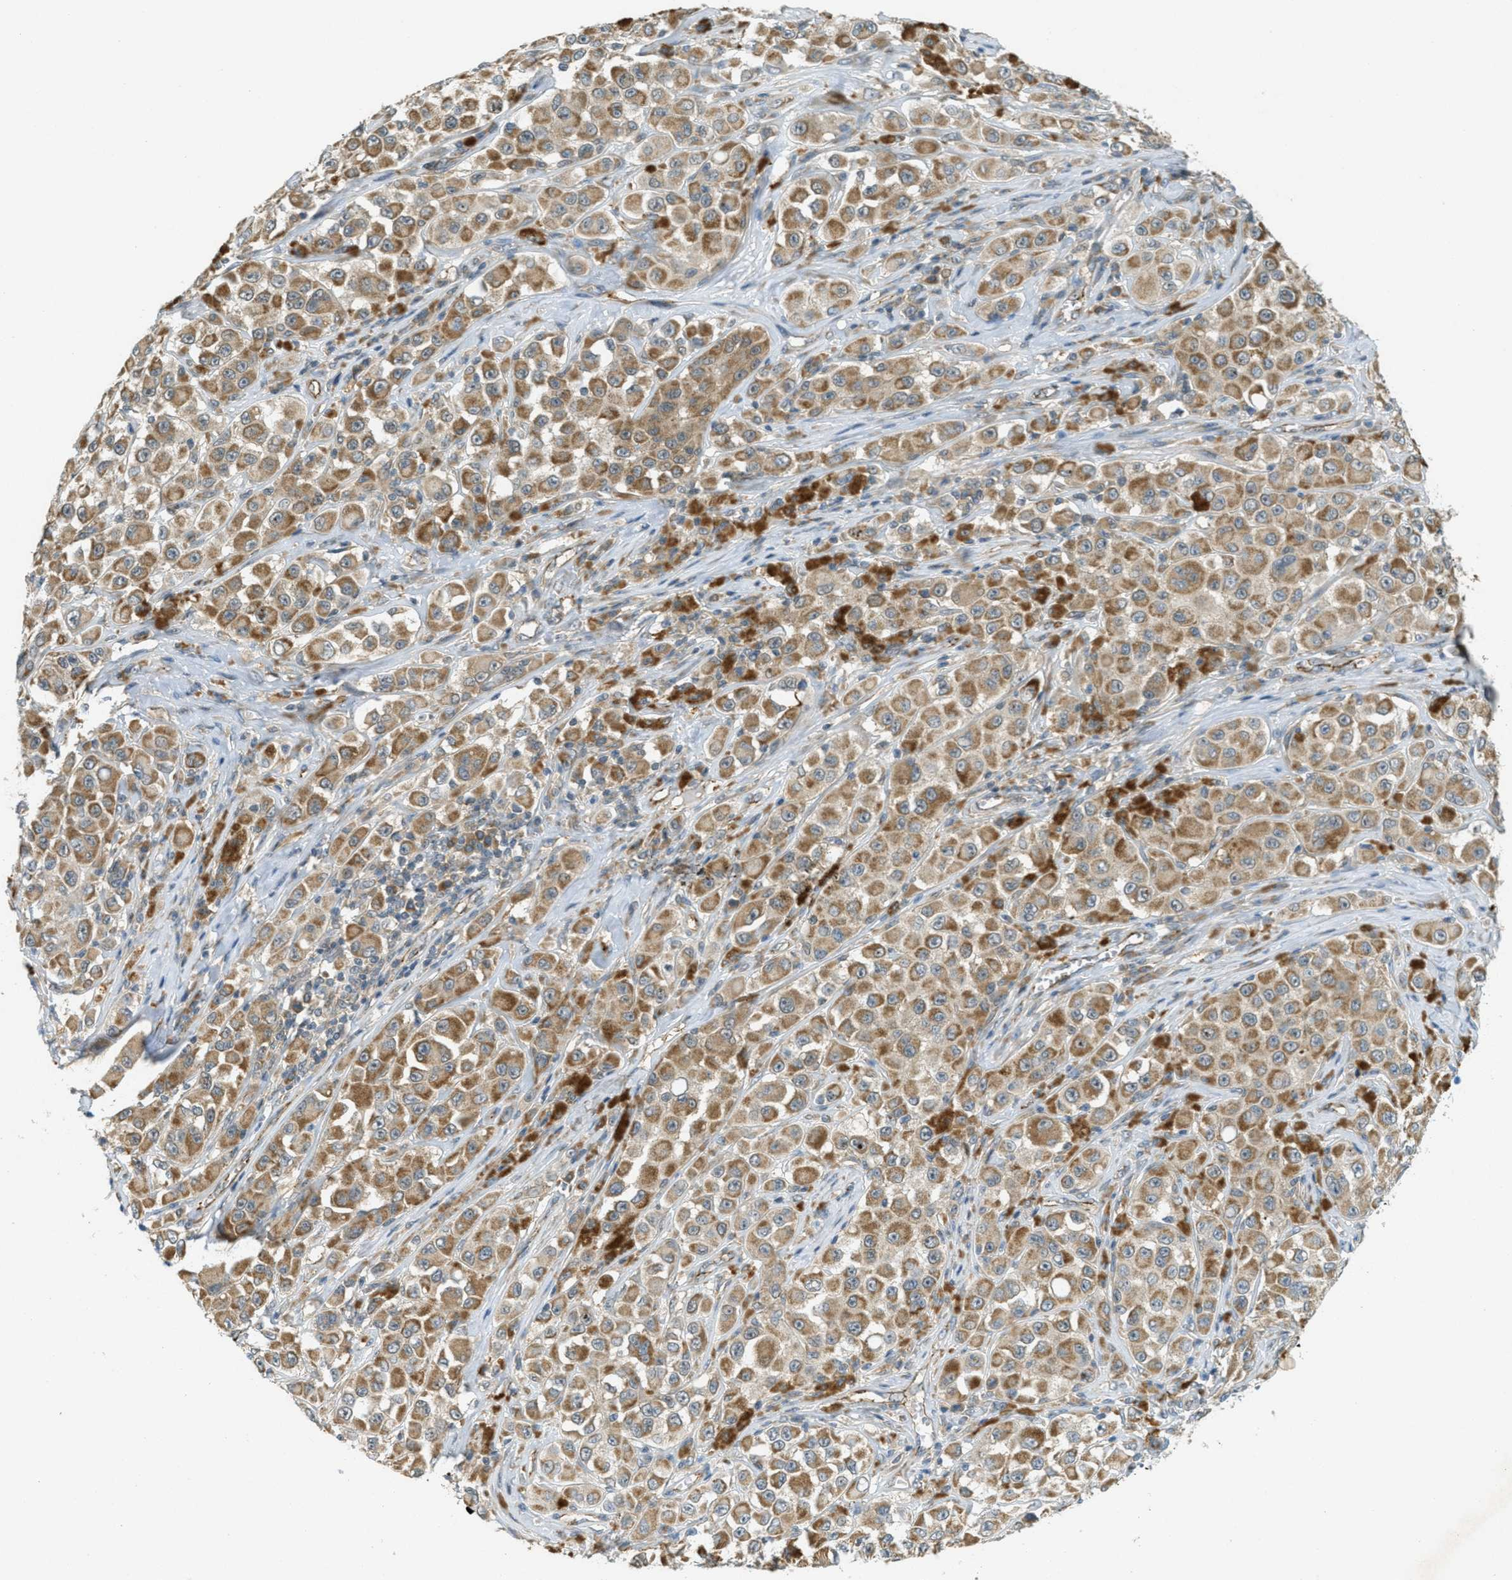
{"staining": {"intensity": "moderate", "quantity": ">75%", "location": "cytoplasmic/membranous"}, "tissue": "melanoma", "cell_type": "Tumor cells", "image_type": "cancer", "snomed": [{"axis": "morphology", "description": "Malignant melanoma, NOS"}, {"axis": "topography", "description": "Skin"}], "caption": "A brown stain shows moderate cytoplasmic/membranous positivity of a protein in melanoma tumor cells. The staining was performed using DAB, with brown indicating positive protein expression. Nuclei are stained blue with hematoxylin.", "gene": "JCAD", "patient": {"sex": "male", "age": 84}}